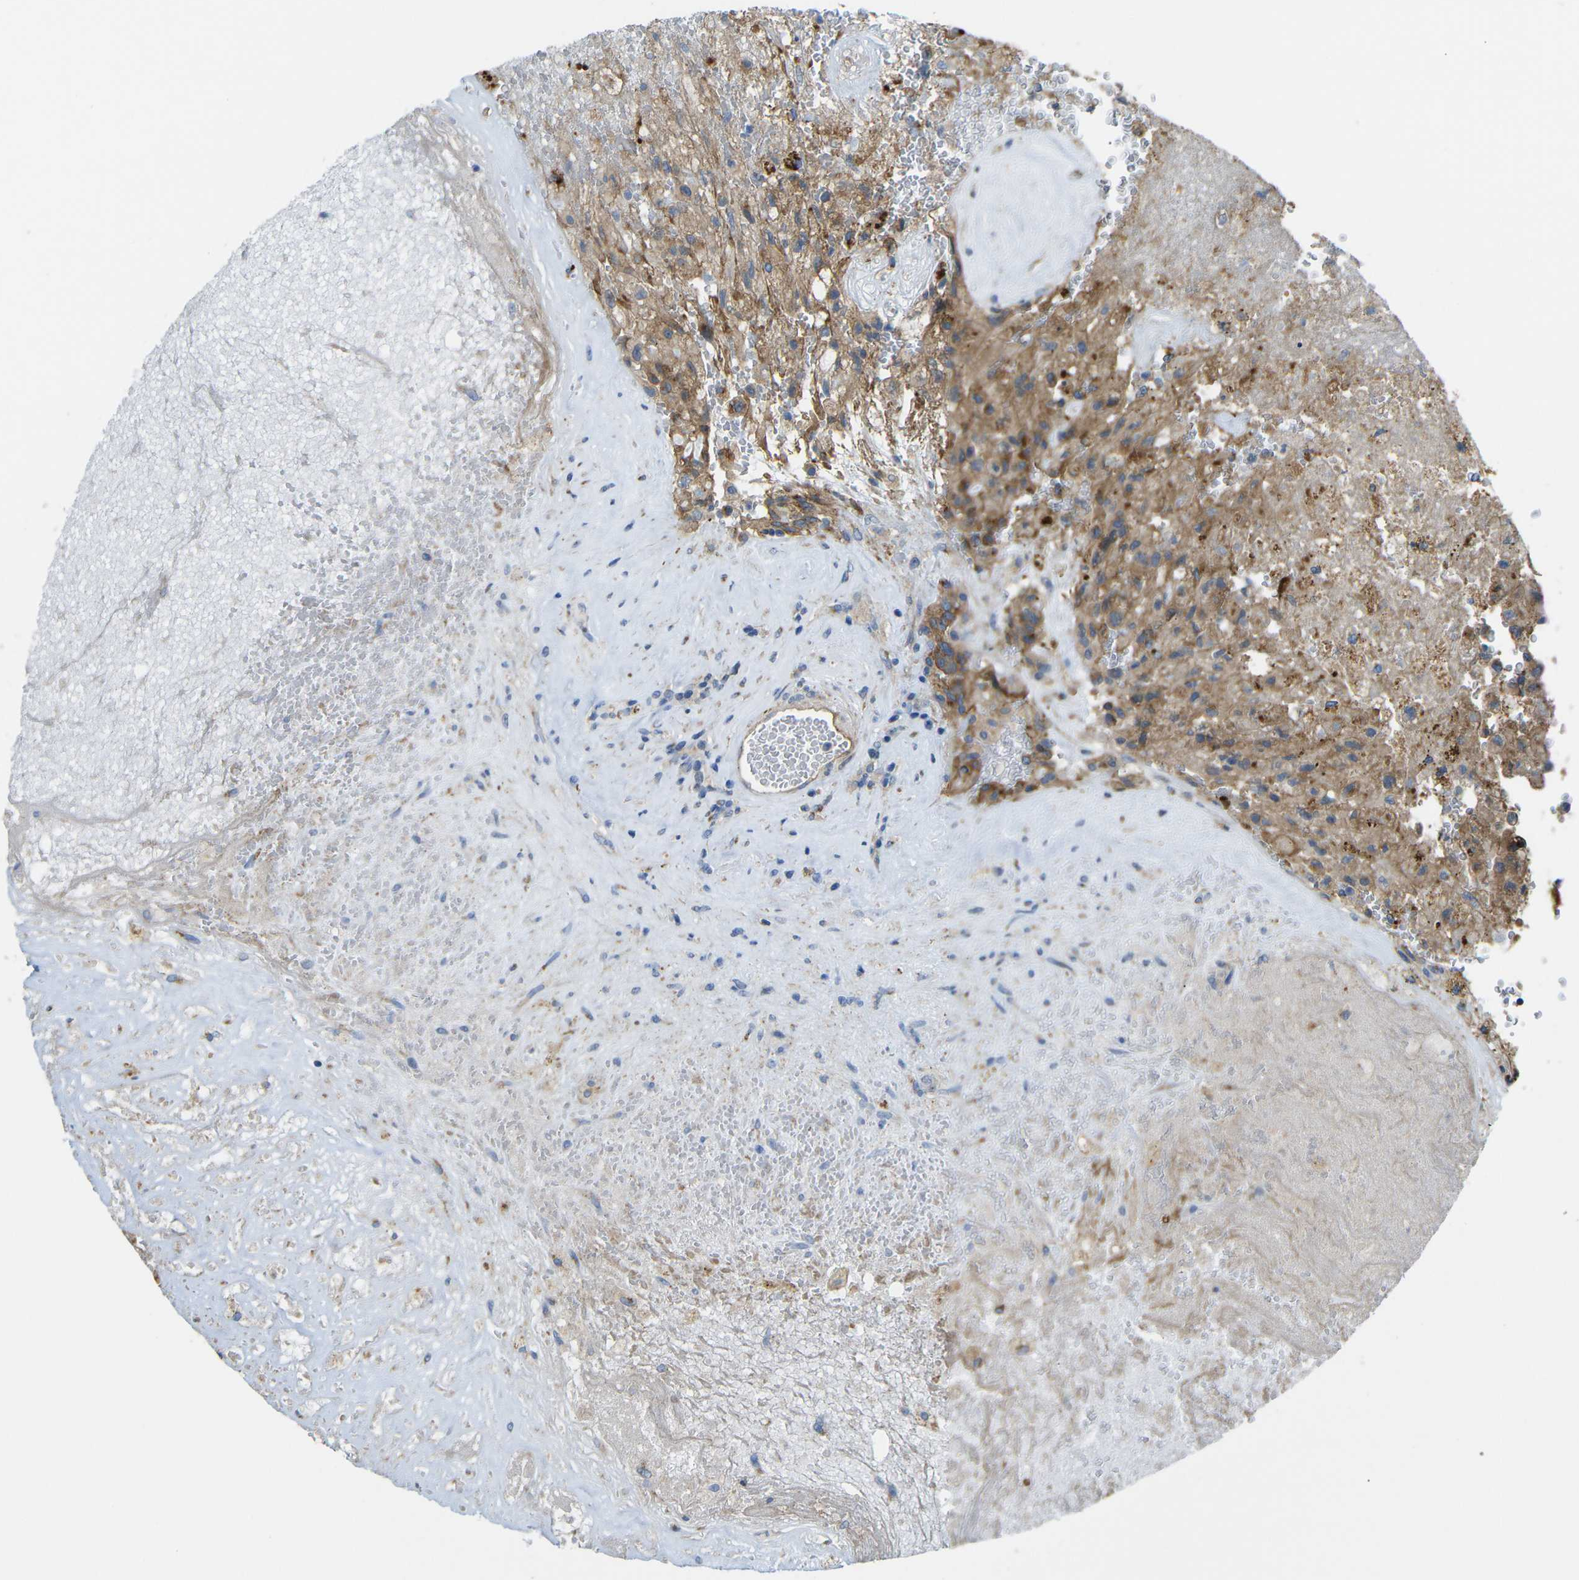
{"staining": {"intensity": "moderate", "quantity": ">75%", "location": "cytoplasmic/membranous"}, "tissue": "glioma", "cell_type": "Tumor cells", "image_type": "cancer", "snomed": [{"axis": "morphology", "description": "Normal tissue, NOS"}, {"axis": "morphology", "description": "Glioma, malignant, High grade"}, {"axis": "topography", "description": "Cerebral cortex"}], "caption": "Moderate cytoplasmic/membranous protein staining is present in approximately >75% of tumor cells in malignant glioma (high-grade).", "gene": "SYPL1", "patient": {"sex": "male", "age": 56}}